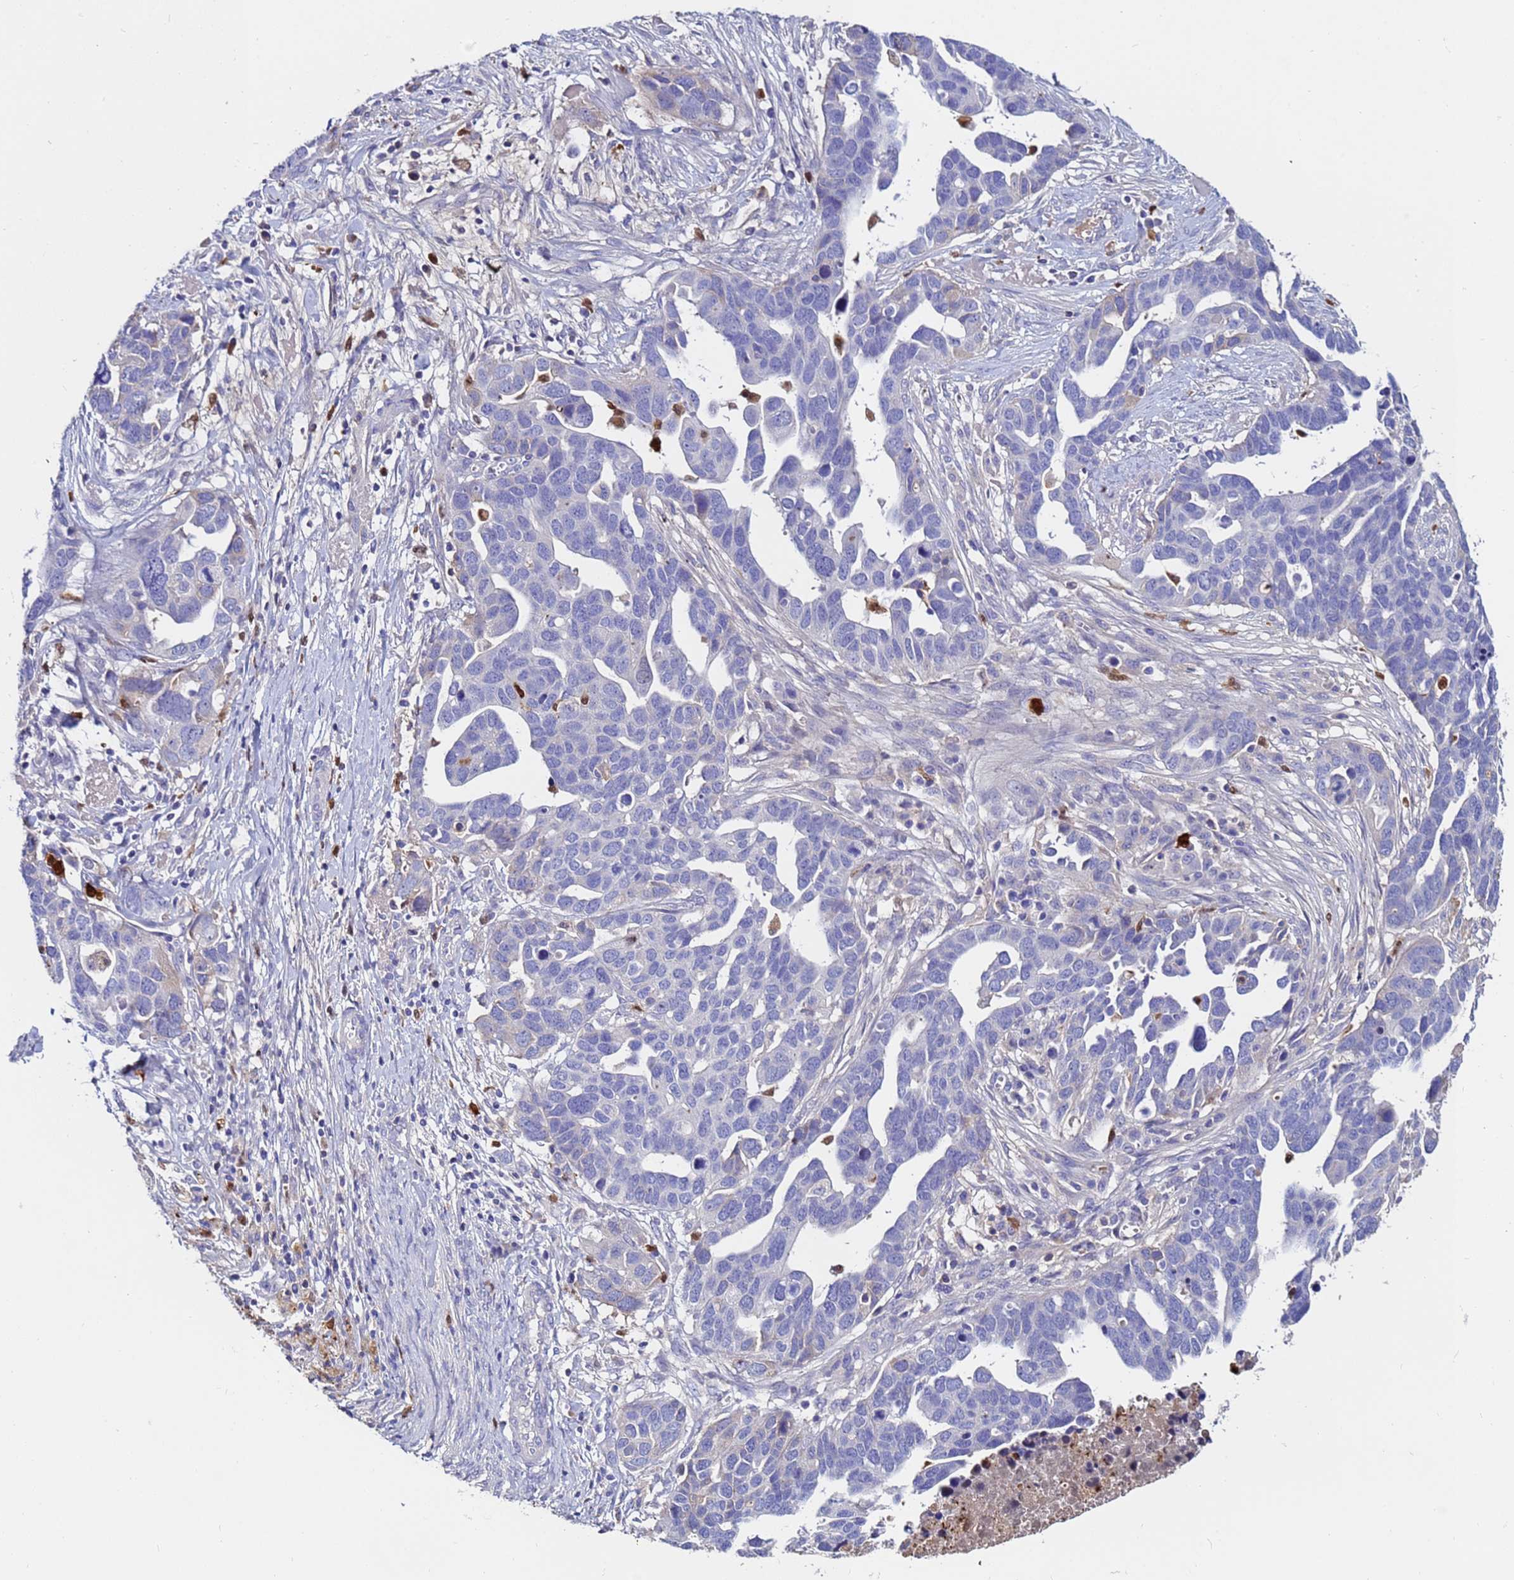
{"staining": {"intensity": "negative", "quantity": "none", "location": "none"}, "tissue": "ovarian cancer", "cell_type": "Tumor cells", "image_type": "cancer", "snomed": [{"axis": "morphology", "description": "Cystadenocarcinoma, serous, NOS"}, {"axis": "topography", "description": "Ovary"}], "caption": "This histopathology image is of ovarian cancer stained with immunohistochemistry to label a protein in brown with the nuclei are counter-stained blue. There is no expression in tumor cells.", "gene": "TUBAL3", "patient": {"sex": "female", "age": 54}}